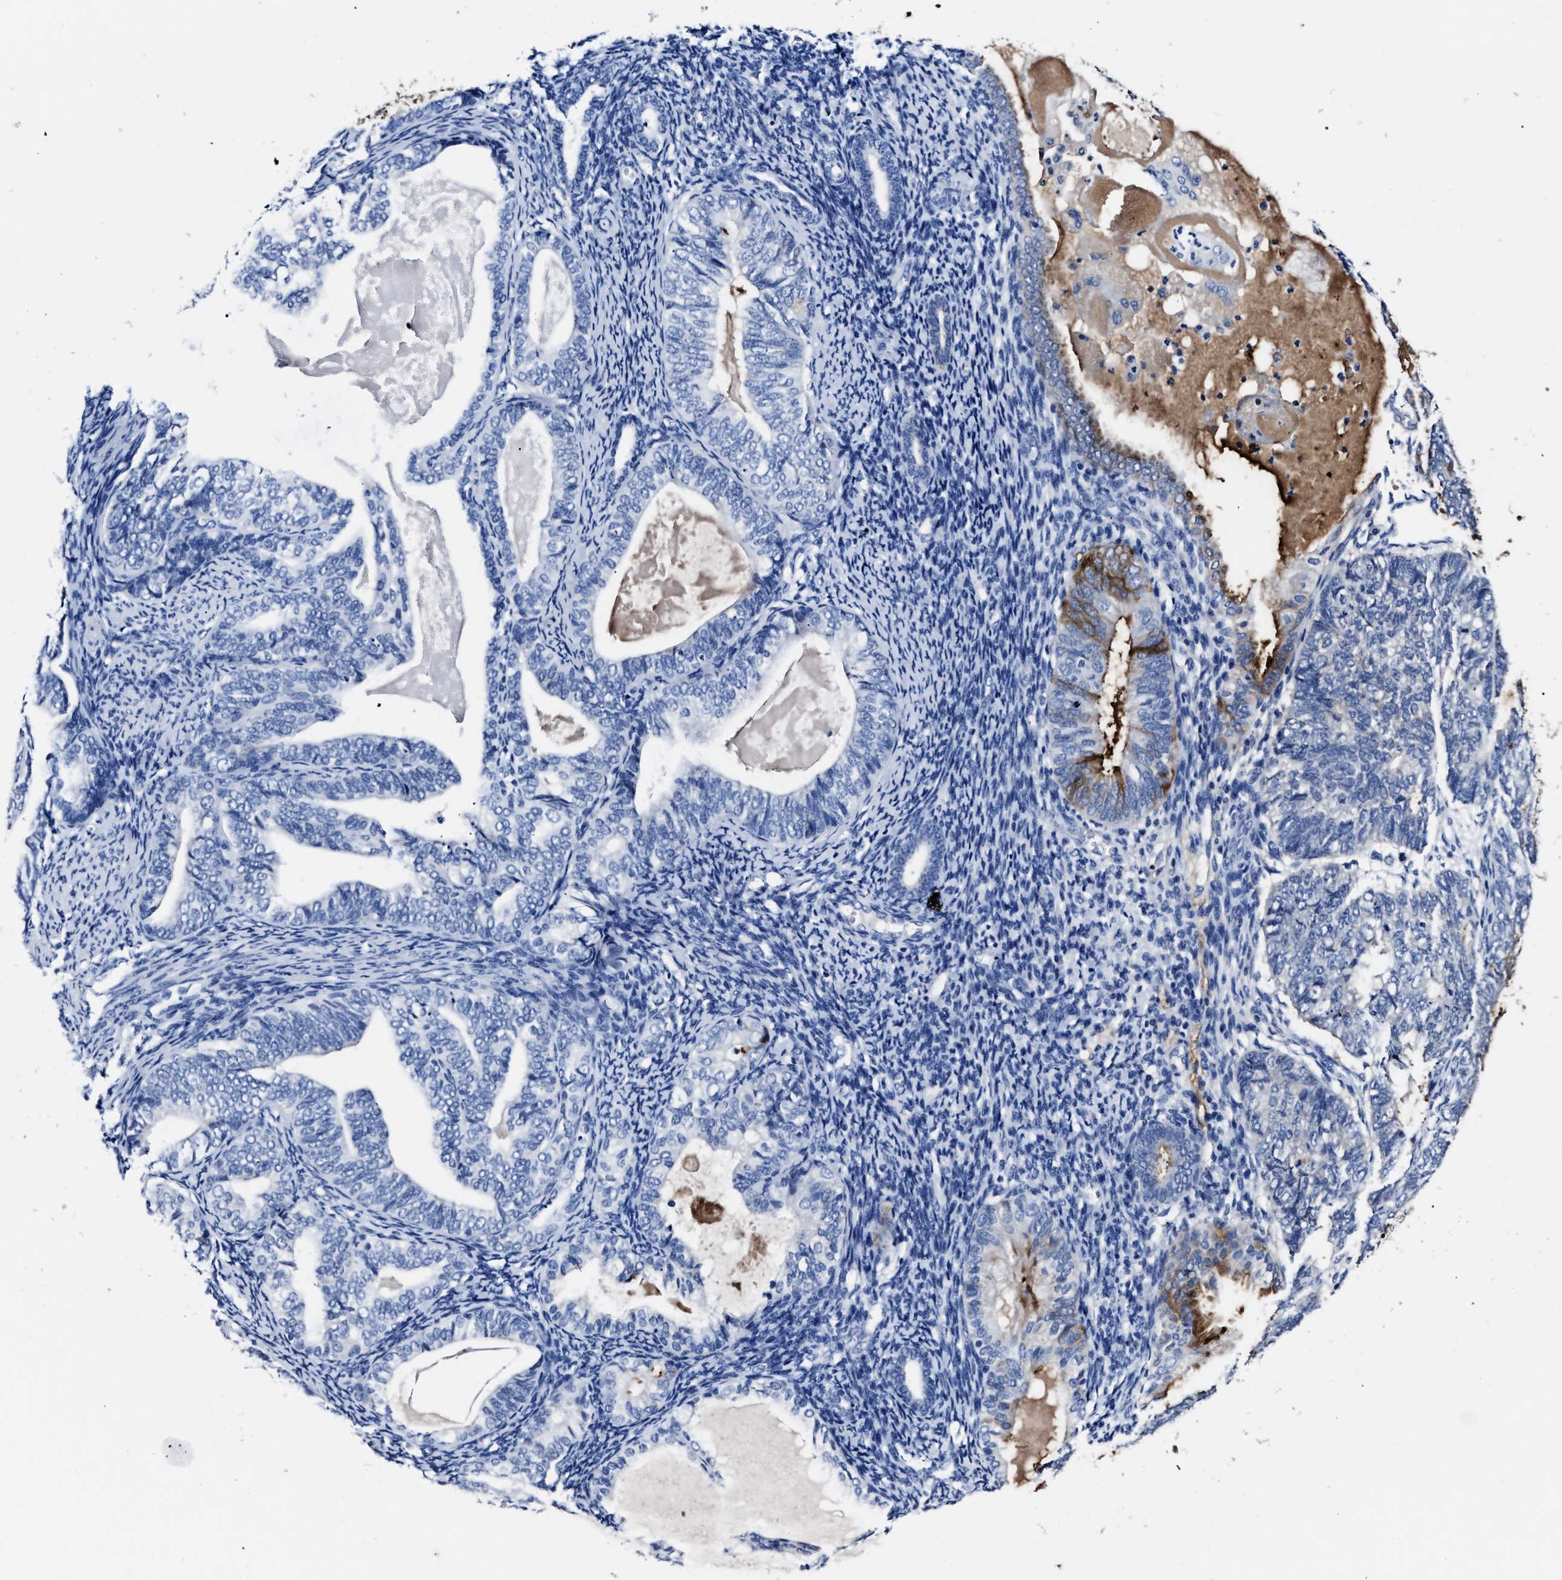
{"staining": {"intensity": "strong", "quantity": "25%-75%", "location": "cytoplasmic/membranous"}, "tissue": "endometrial cancer", "cell_type": "Tumor cells", "image_type": "cancer", "snomed": [{"axis": "morphology", "description": "Adenocarcinoma, NOS"}, {"axis": "topography", "description": "Uterus"}], "caption": "An immunohistochemistry (IHC) micrograph of neoplastic tissue is shown. Protein staining in brown shows strong cytoplasmic/membranous positivity in adenocarcinoma (endometrial) within tumor cells.", "gene": "ALPG", "patient": {"sex": "female", "age": 60}}